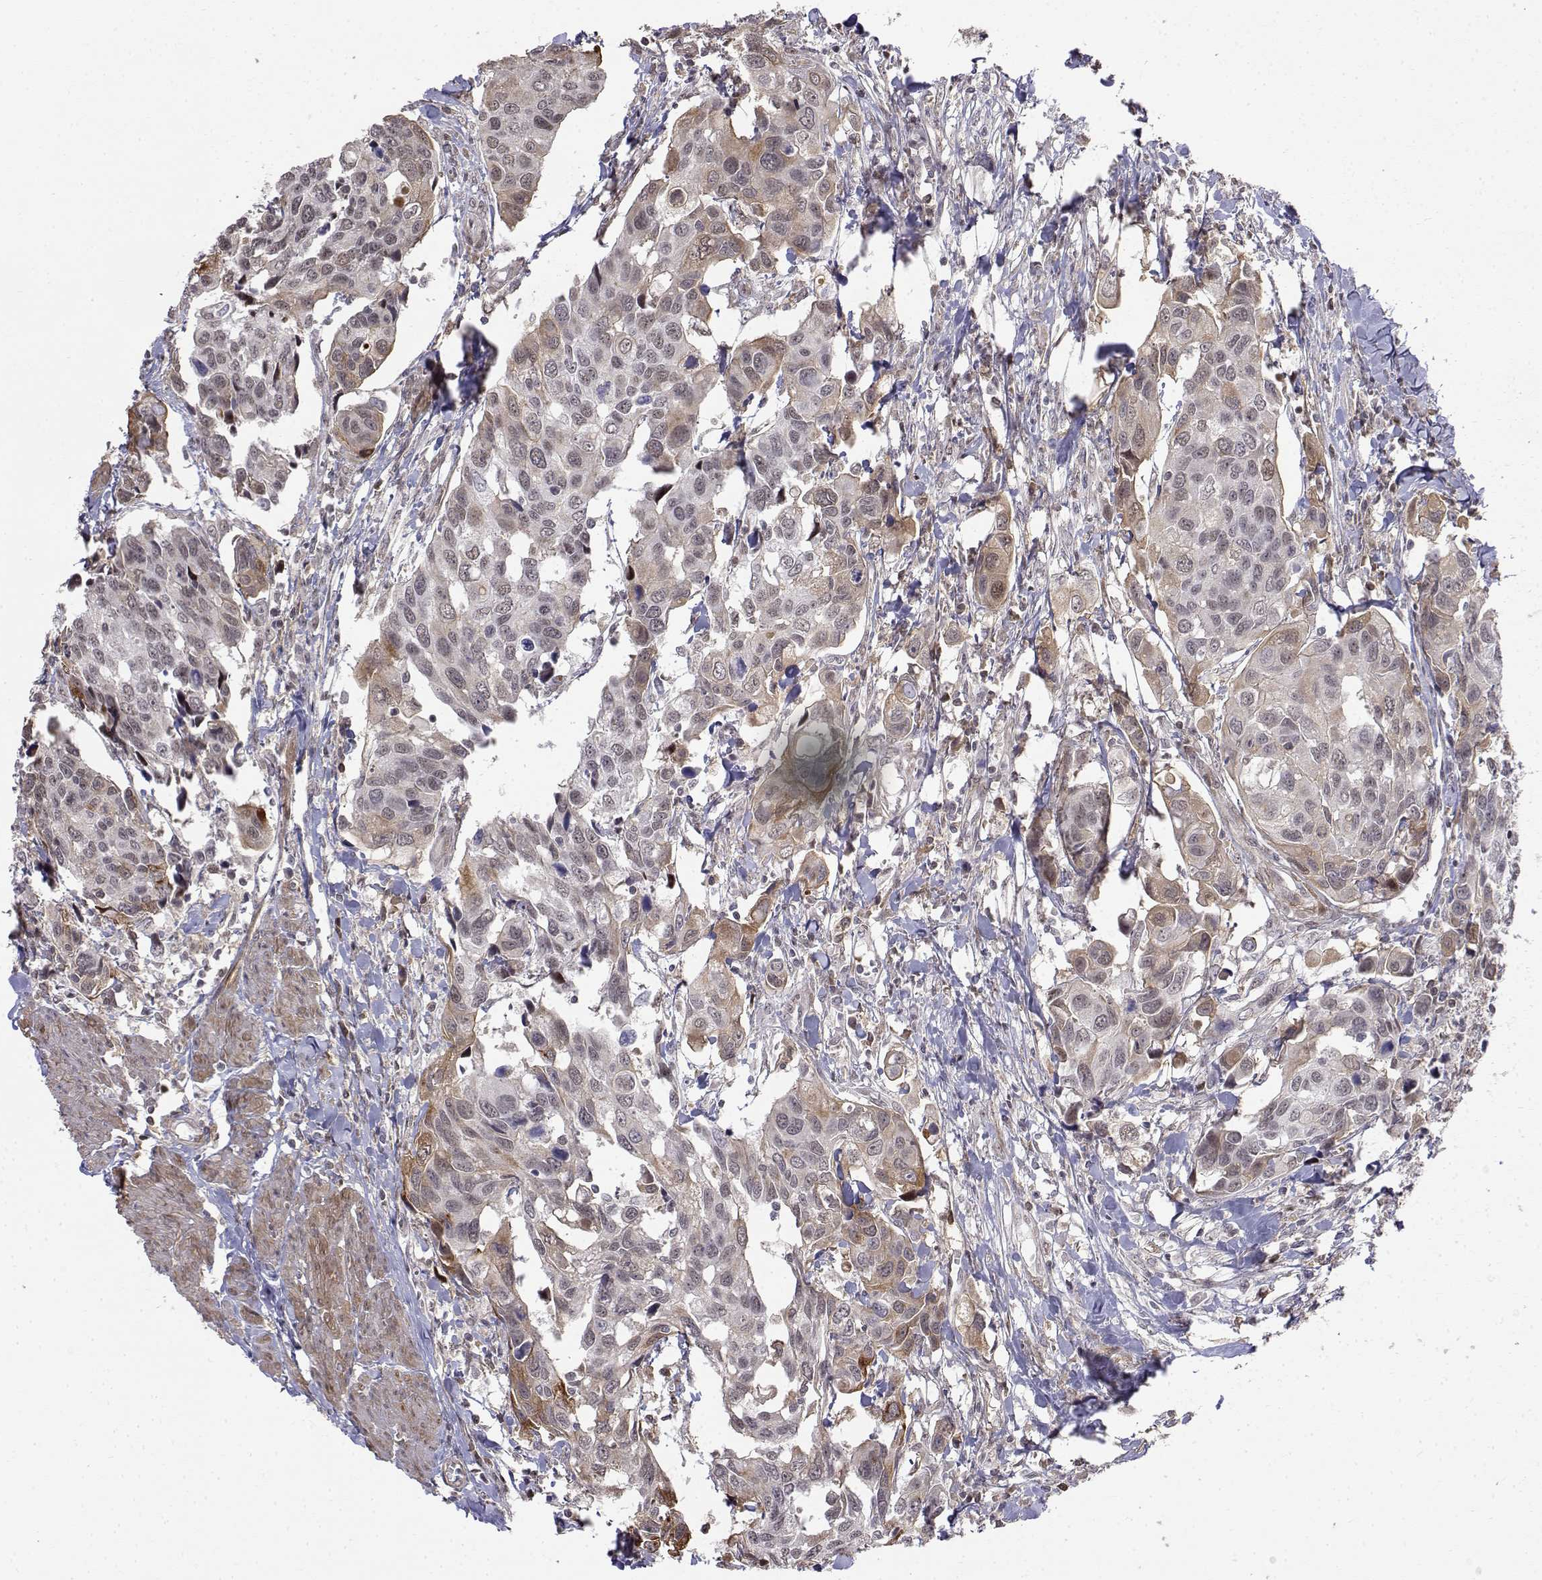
{"staining": {"intensity": "negative", "quantity": "none", "location": "none"}, "tissue": "urothelial cancer", "cell_type": "Tumor cells", "image_type": "cancer", "snomed": [{"axis": "morphology", "description": "Urothelial carcinoma, High grade"}, {"axis": "topography", "description": "Urinary bladder"}], "caption": "Photomicrograph shows no protein expression in tumor cells of urothelial cancer tissue. The staining is performed using DAB (3,3'-diaminobenzidine) brown chromogen with nuclei counter-stained in using hematoxylin.", "gene": "ITGA7", "patient": {"sex": "male", "age": 60}}